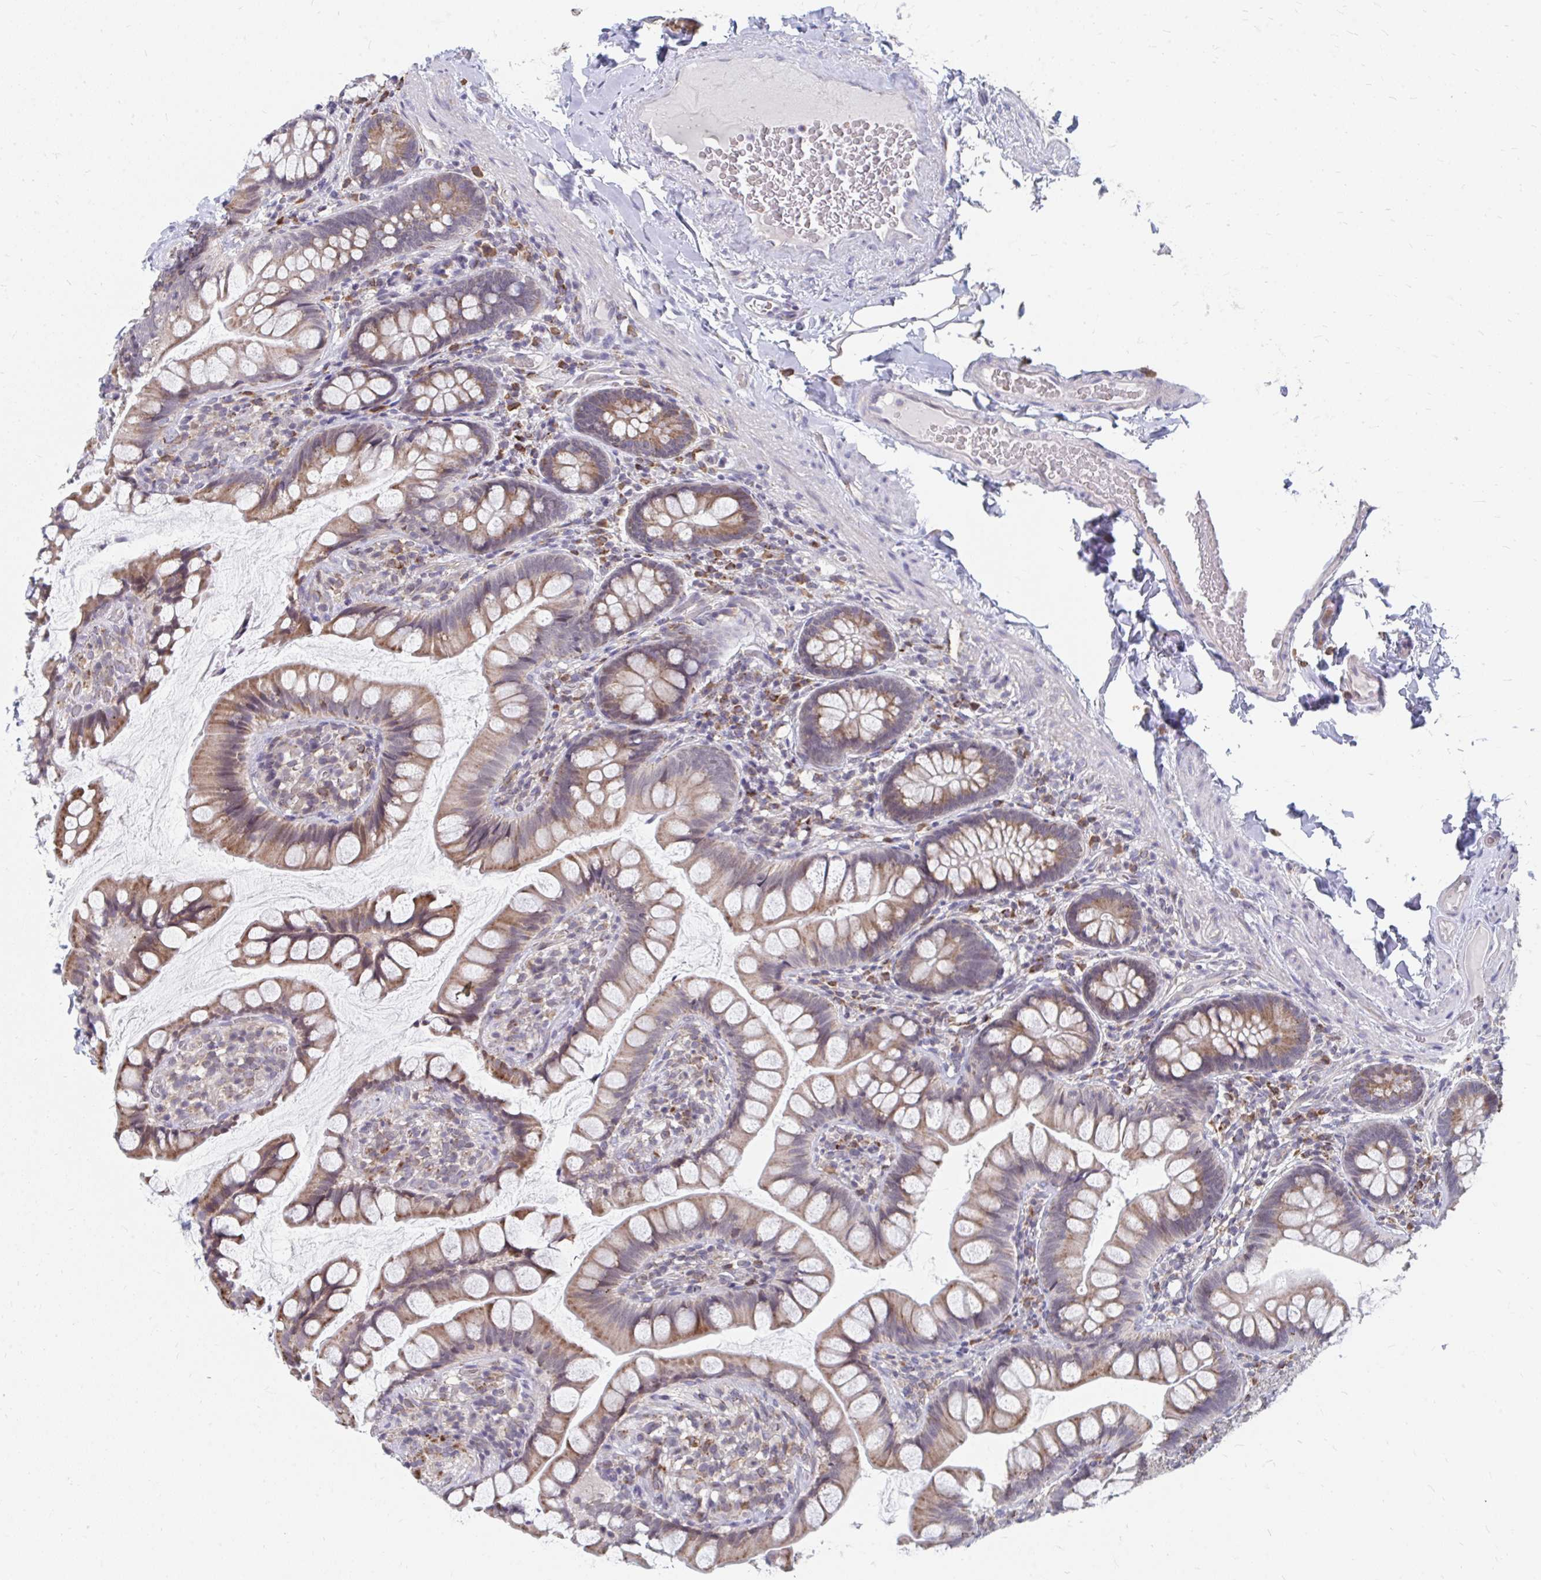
{"staining": {"intensity": "moderate", "quantity": ">75%", "location": "cytoplasmic/membranous"}, "tissue": "small intestine", "cell_type": "Glandular cells", "image_type": "normal", "snomed": [{"axis": "morphology", "description": "Normal tissue, NOS"}, {"axis": "topography", "description": "Small intestine"}], "caption": "Small intestine stained for a protein (brown) reveals moderate cytoplasmic/membranous positive expression in about >75% of glandular cells.", "gene": "PABIR3", "patient": {"sex": "male", "age": 70}}